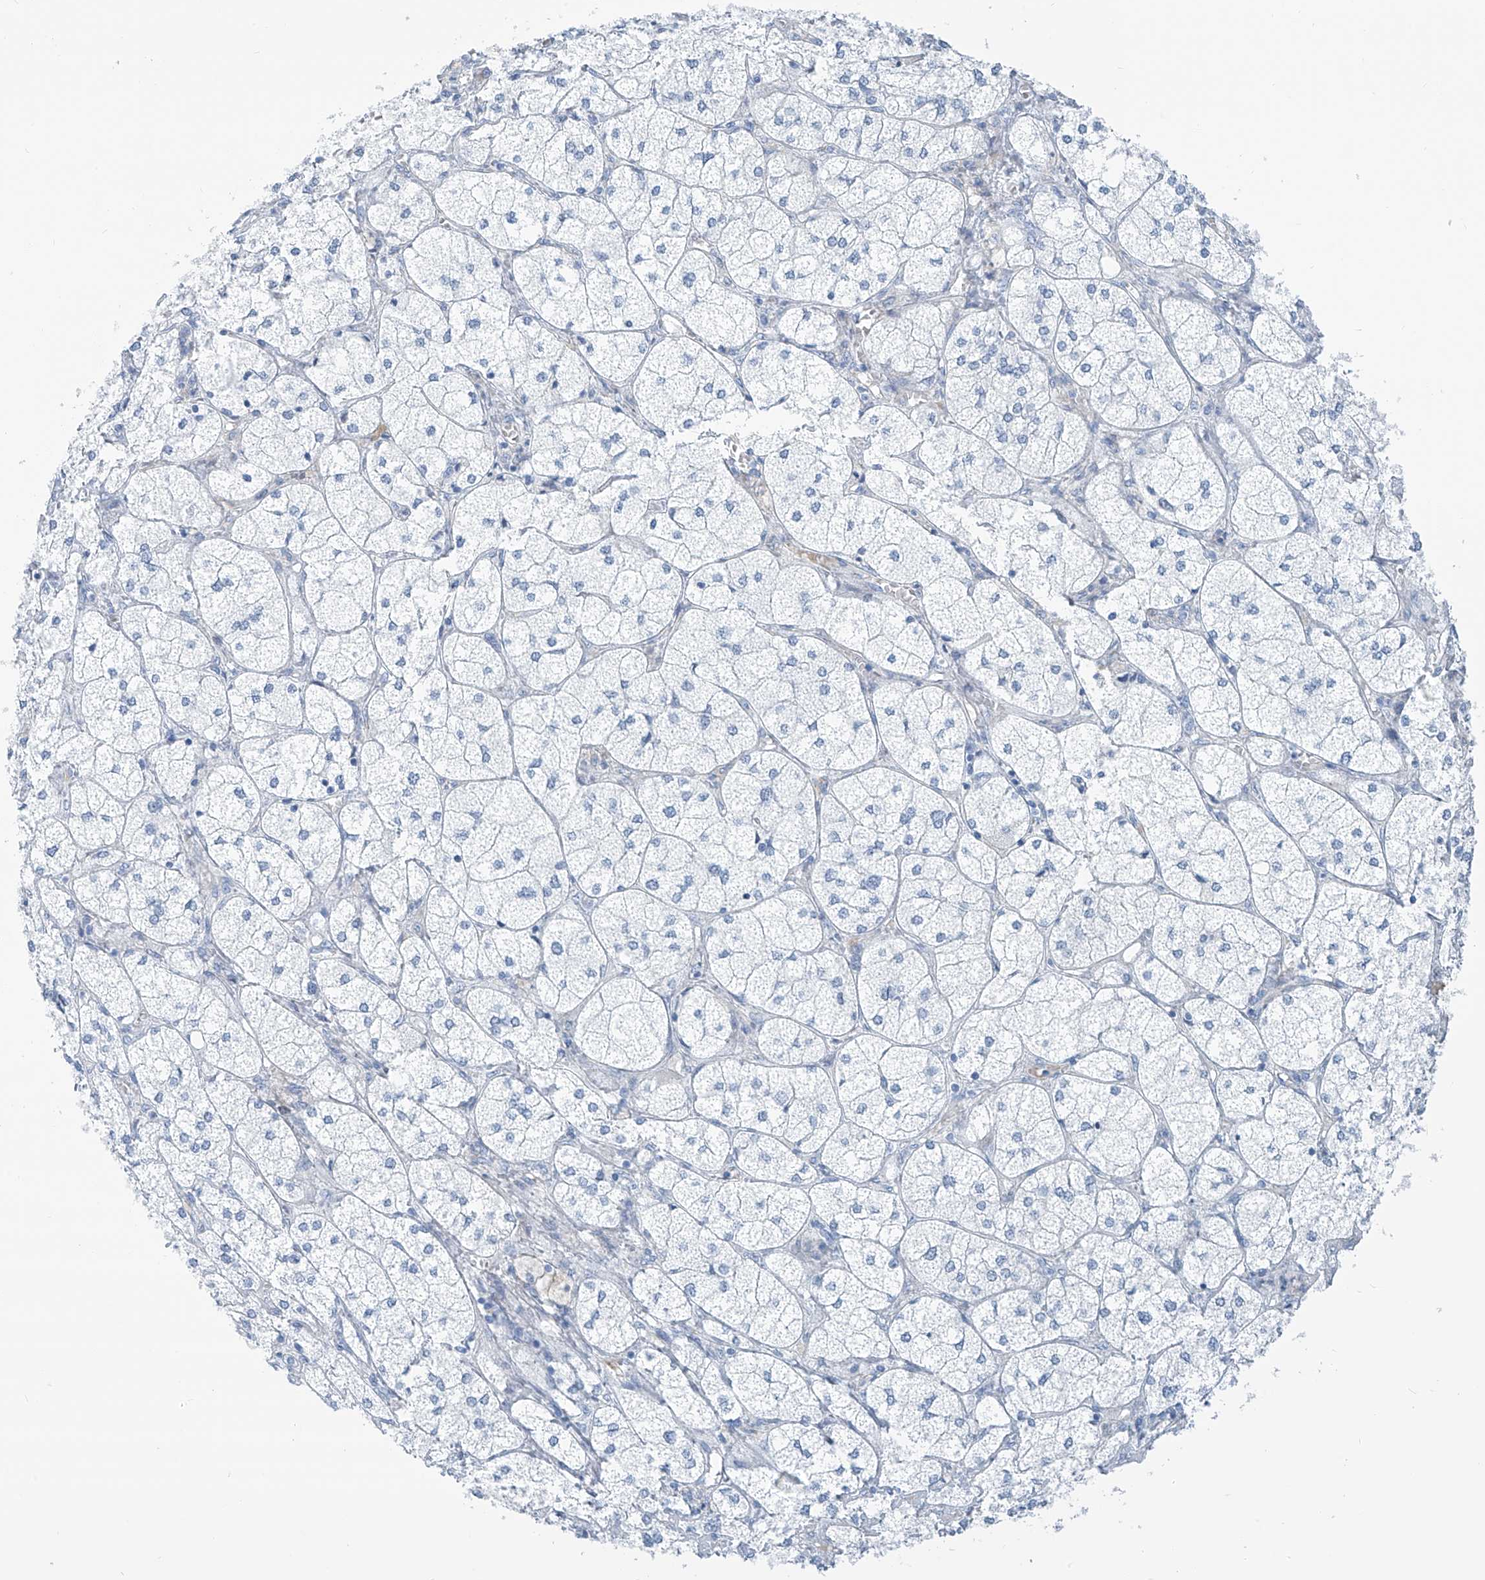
{"staining": {"intensity": "negative", "quantity": "none", "location": "none"}, "tissue": "adrenal gland", "cell_type": "Glandular cells", "image_type": "normal", "snomed": [{"axis": "morphology", "description": "Normal tissue, NOS"}, {"axis": "topography", "description": "Adrenal gland"}], "caption": "The immunohistochemistry (IHC) image has no significant expression in glandular cells of adrenal gland. (Brightfield microscopy of DAB immunohistochemistry (IHC) at high magnification).", "gene": "SGO2", "patient": {"sex": "female", "age": 61}}